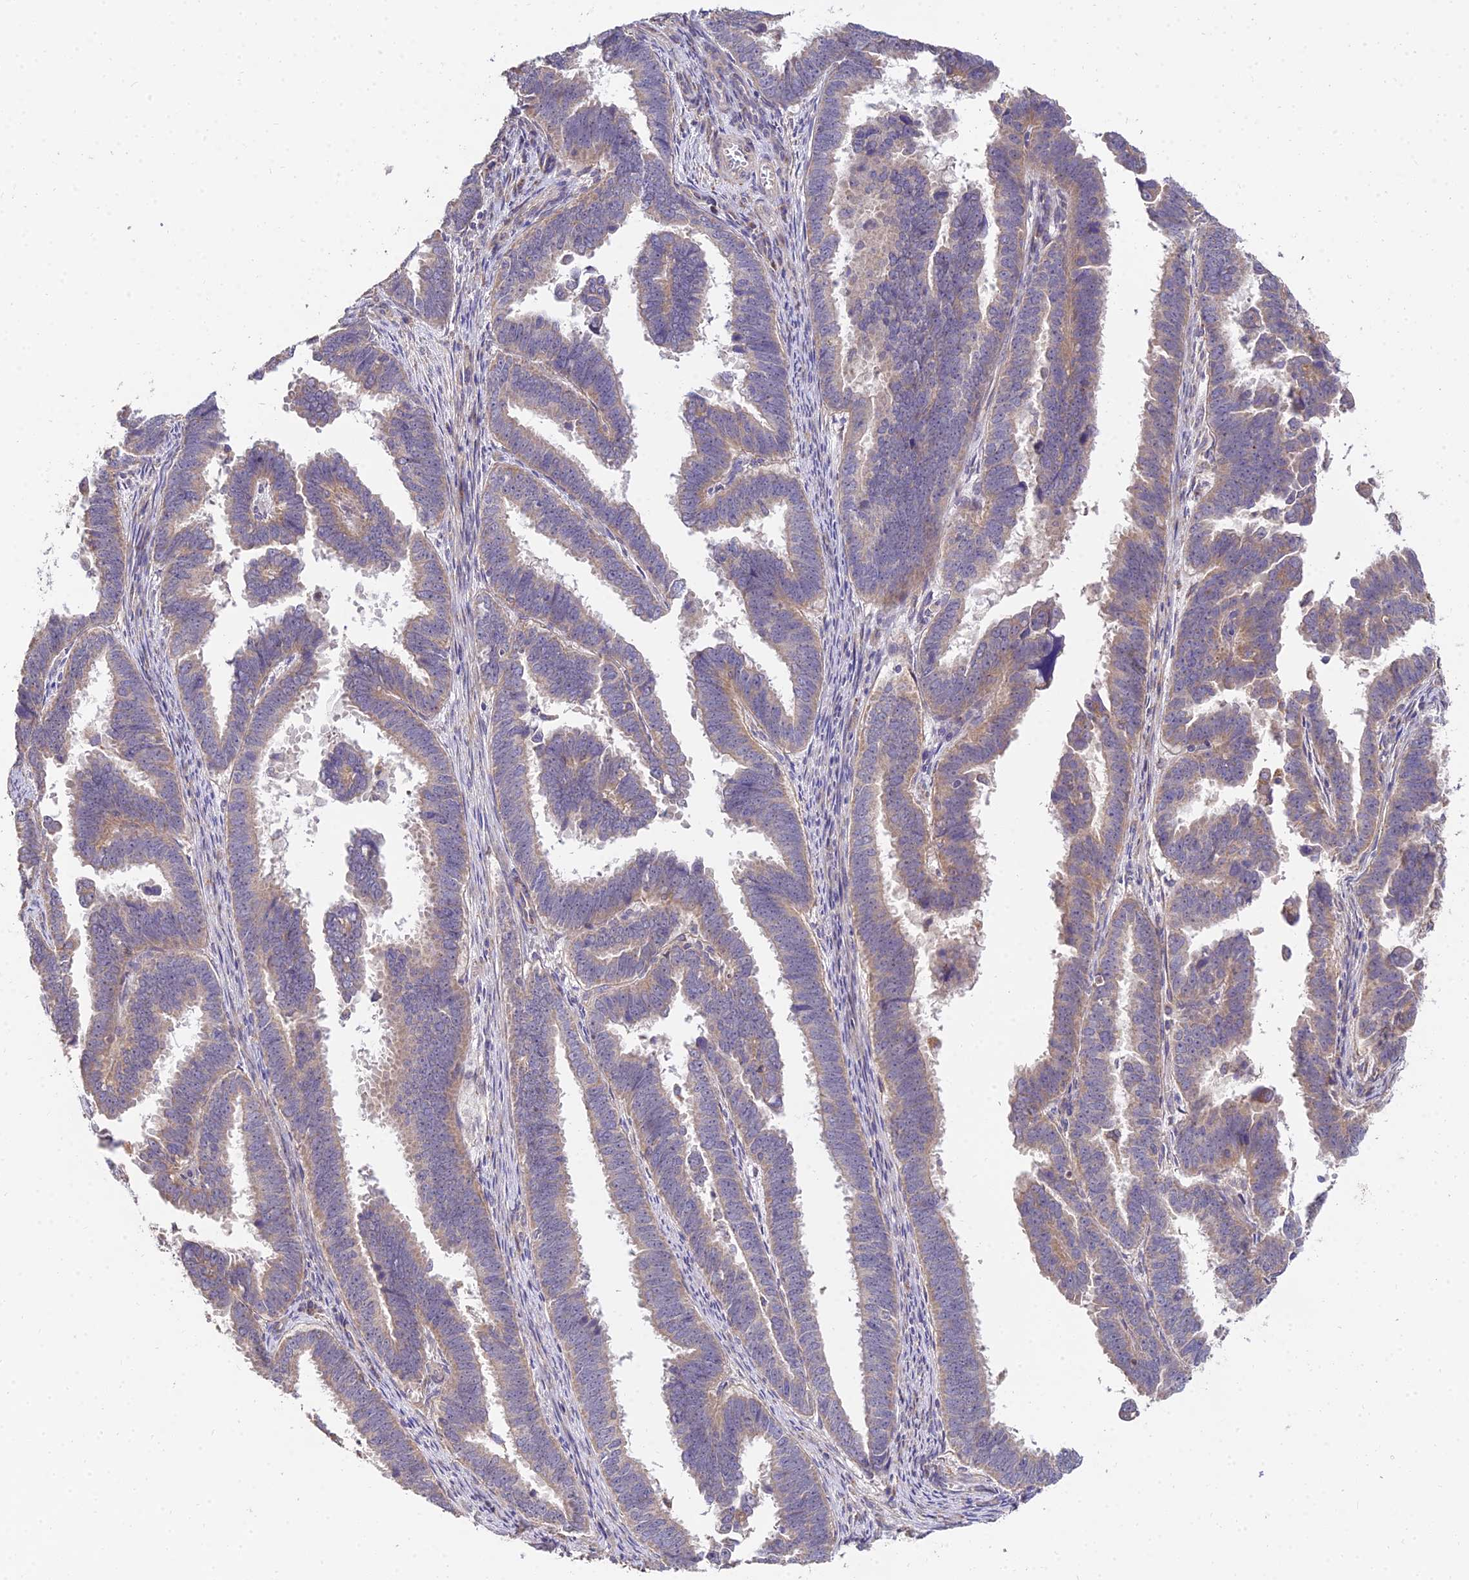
{"staining": {"intensity": "weak", "quantity": "25%-75%", "location": "cytoplasmic/membranous"}, "tissue": "endometrial cancer", "cell_type": "Tumor cells", "image_type": "cancer", "snomed": [{"axis": "morphology", "description": "Adenocarcinoma, NOS"}, {"axis": "topography", "description": "Endometrium"}], "caption": "Immunohistochemistry (IHC) photomicrograph of endometrial cancer stained for a protein (brown), which shows low levels of weak cytoplasmic/membranous expression in about 25%-75% of tumor cells.", "gene": "ARL8B", "patient": {"sex": "female", "age": 75}}